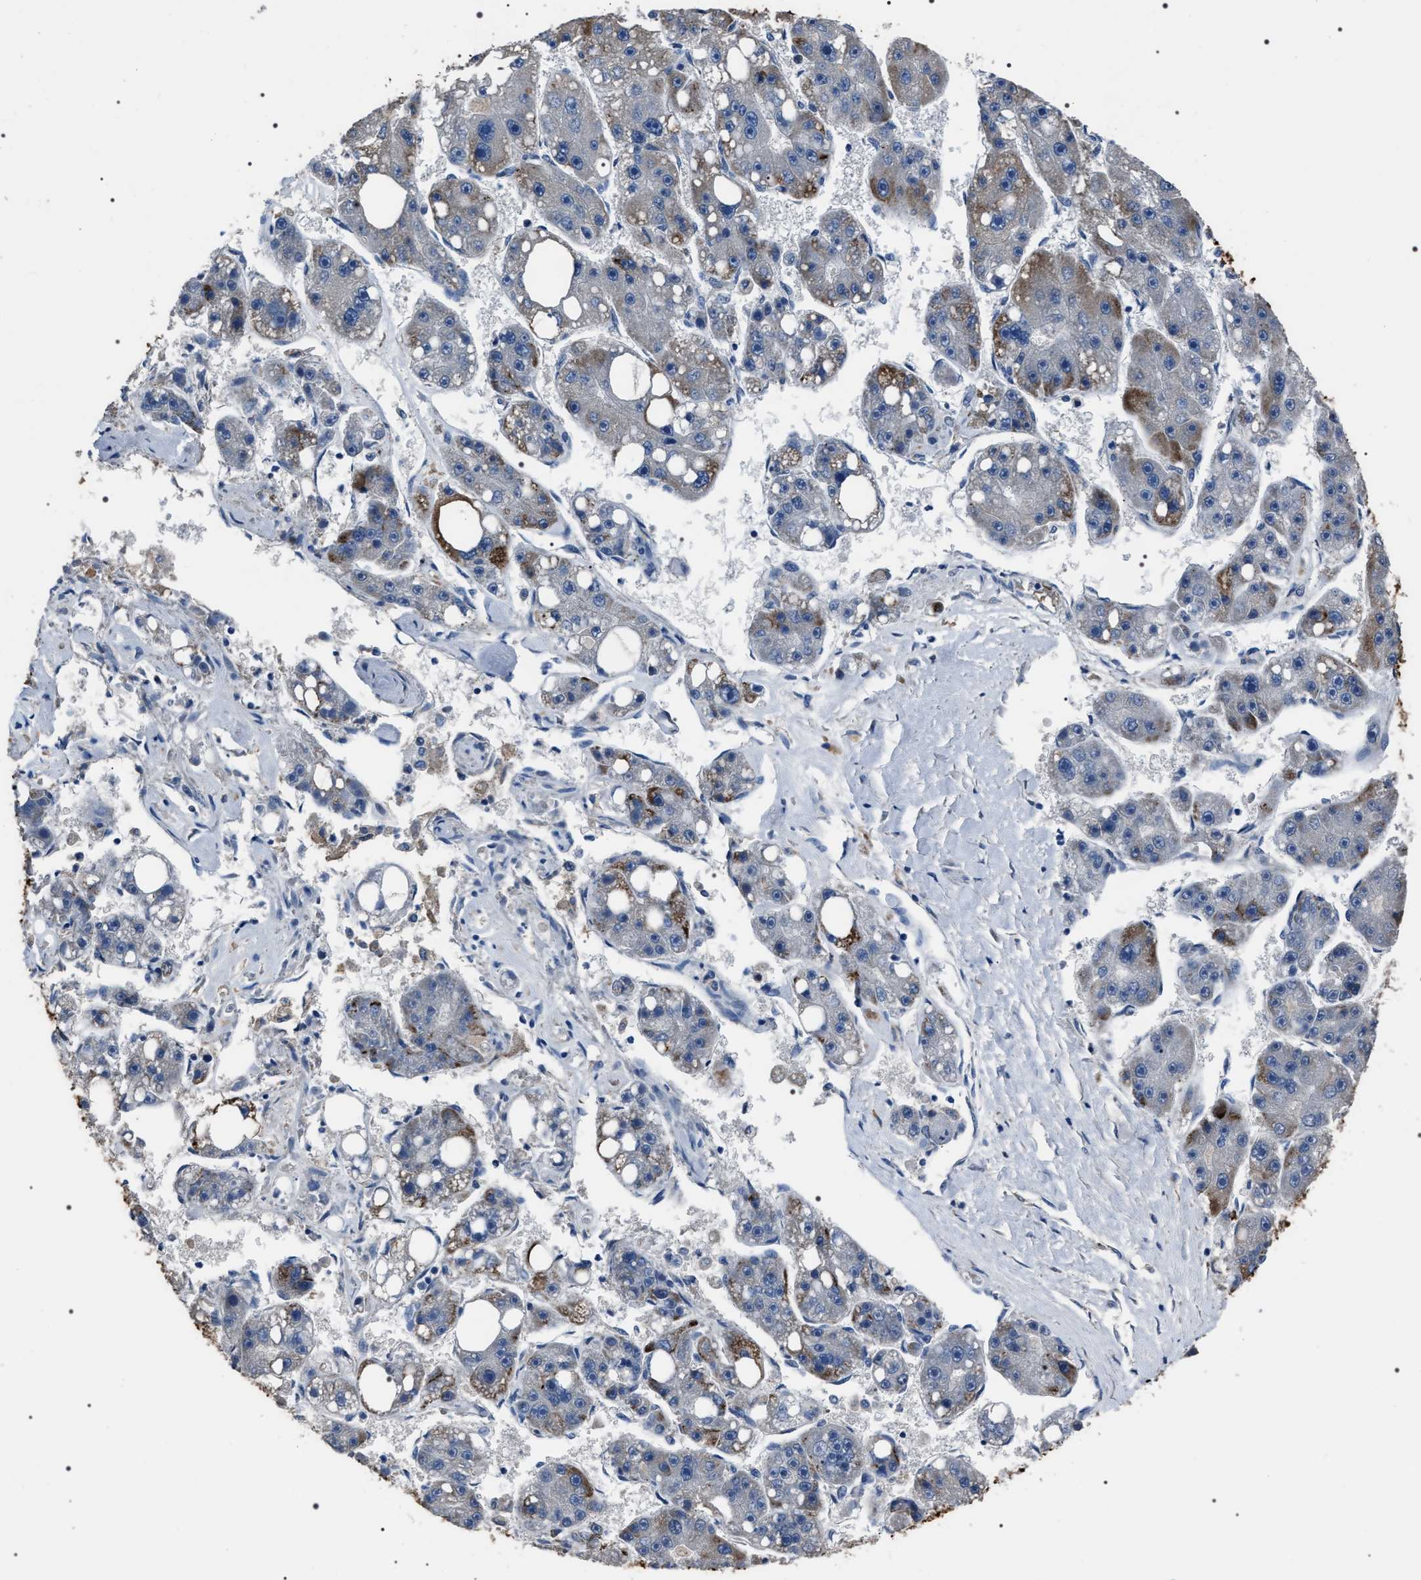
{"staining": {"intensity": "moderate", "quantity": "<25%", "location": "cytoplasmic/membranous"}, "tissue": "liver cancer", "cell_type": "Tumor cells", "image_type": "cancer", "snomed": [{"axis": "morphology", "description": "Carcinoma, Hepatocellular, NOS"}, {"axis": "topography", "description": "Liver"}], "caption": "High-magnification brightfield microscopy of hepatocellular carcinoma (liver) stained with DAB (brown) and counterstained with hematoxylin (blue). tumor cells exhibit moderate cytoplasmic/membranous positivity is identified in about<25% of cells.", "gene": "TRIM54", "patient": {"sex": "female", "age": 61}}